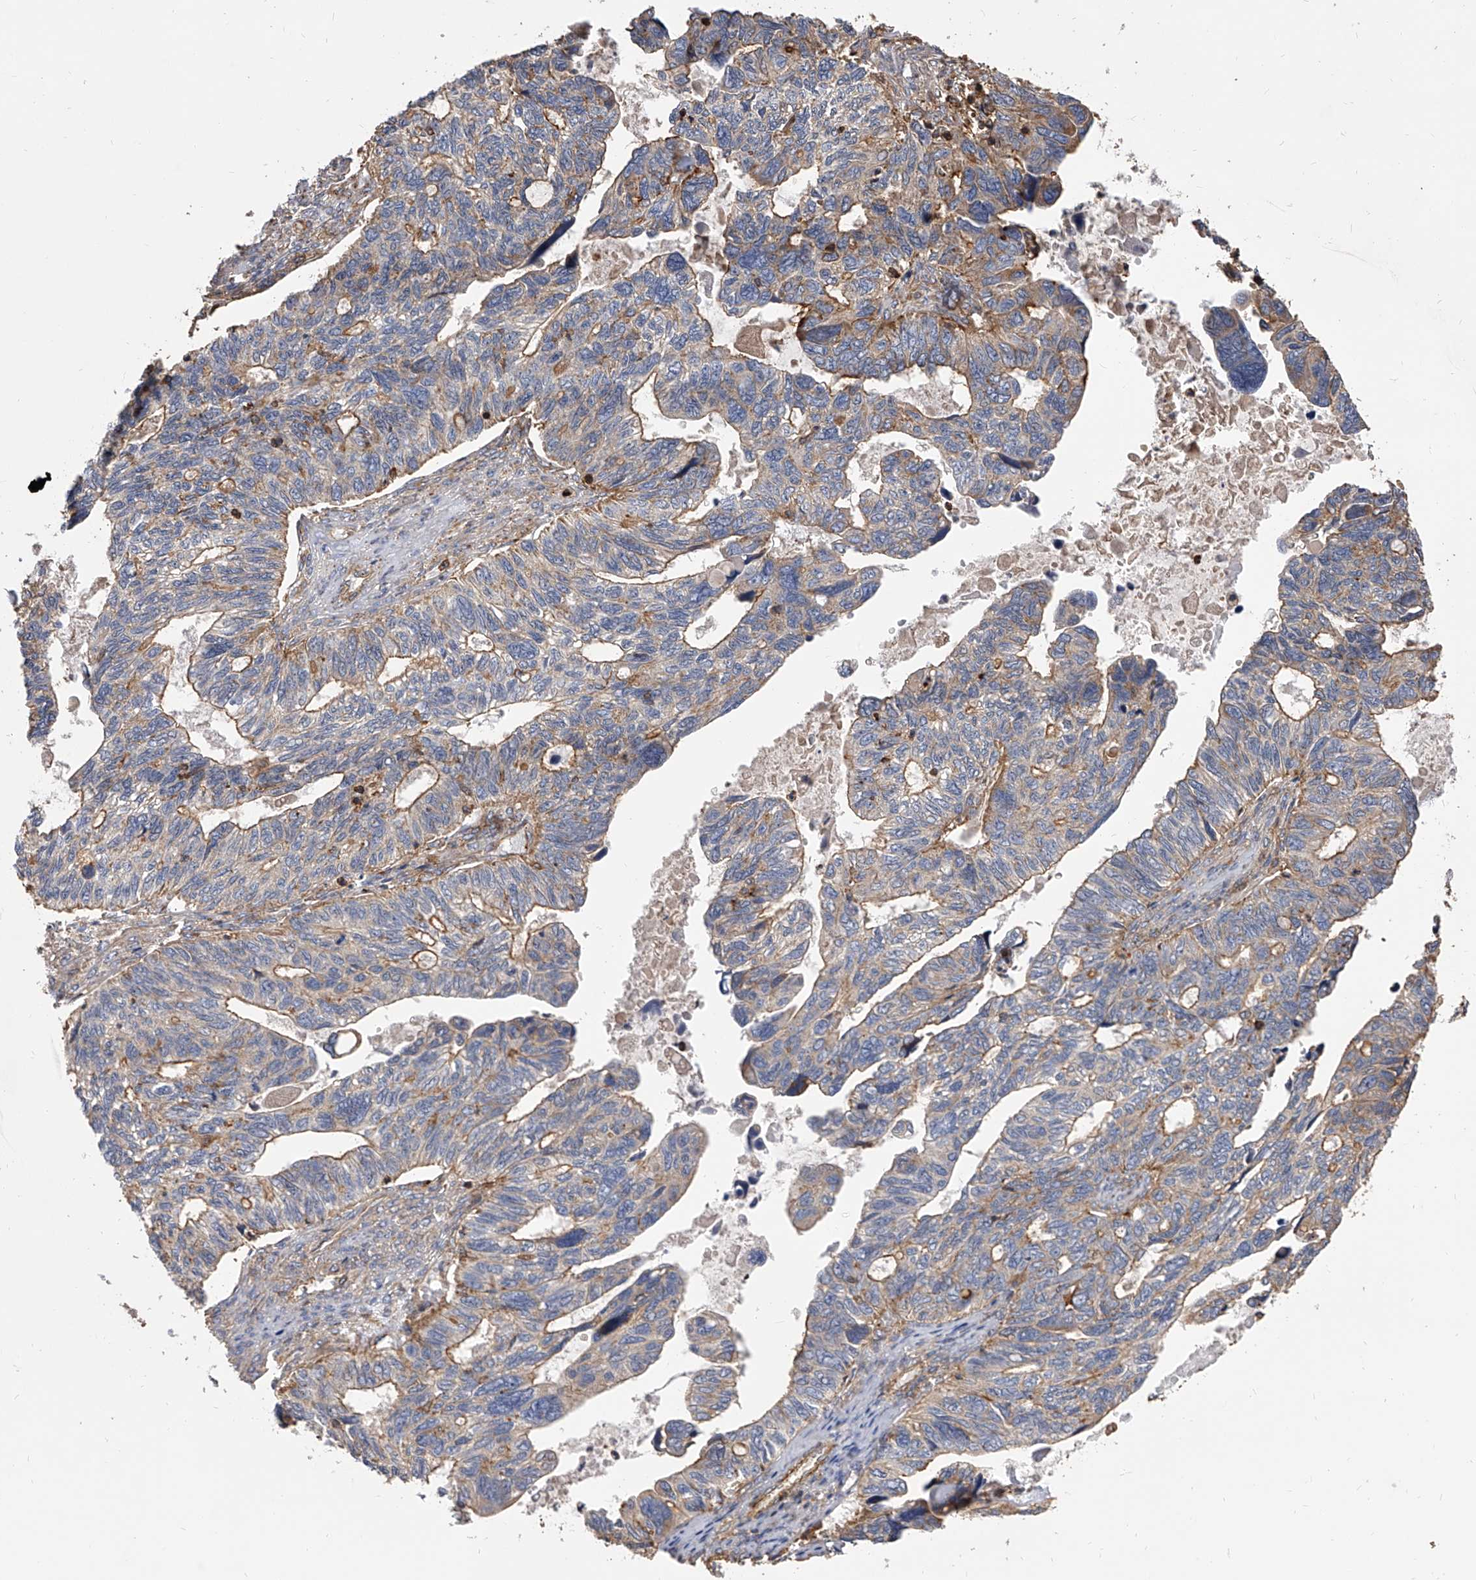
{"staining": {"intensity": "moderate", "quantity": ">75%", "location": "cytoplasmic/membranous"}, "tissue": "ovarian cancer", "cell_type": "Tumor cells", "image_type": "cancer", "snomed": [{"axis": "morphology", "description": "Cystadenocarcinoma, serous, NOS"}, {"axis": "topography", "description": "Ovary"}], "caption": "A high-resolution image shows immunohistochemistry staining of ovarian cancer, which shows moderate cytoplasmic/membranous staining in approximately >75% of tumor cells. Using DAB (brown) and hematoxylin (blue) stains, captured at high magnification using brightfield microscopy.", "gene": "PISD", "patient": {"sex": "female", "age": 79}}